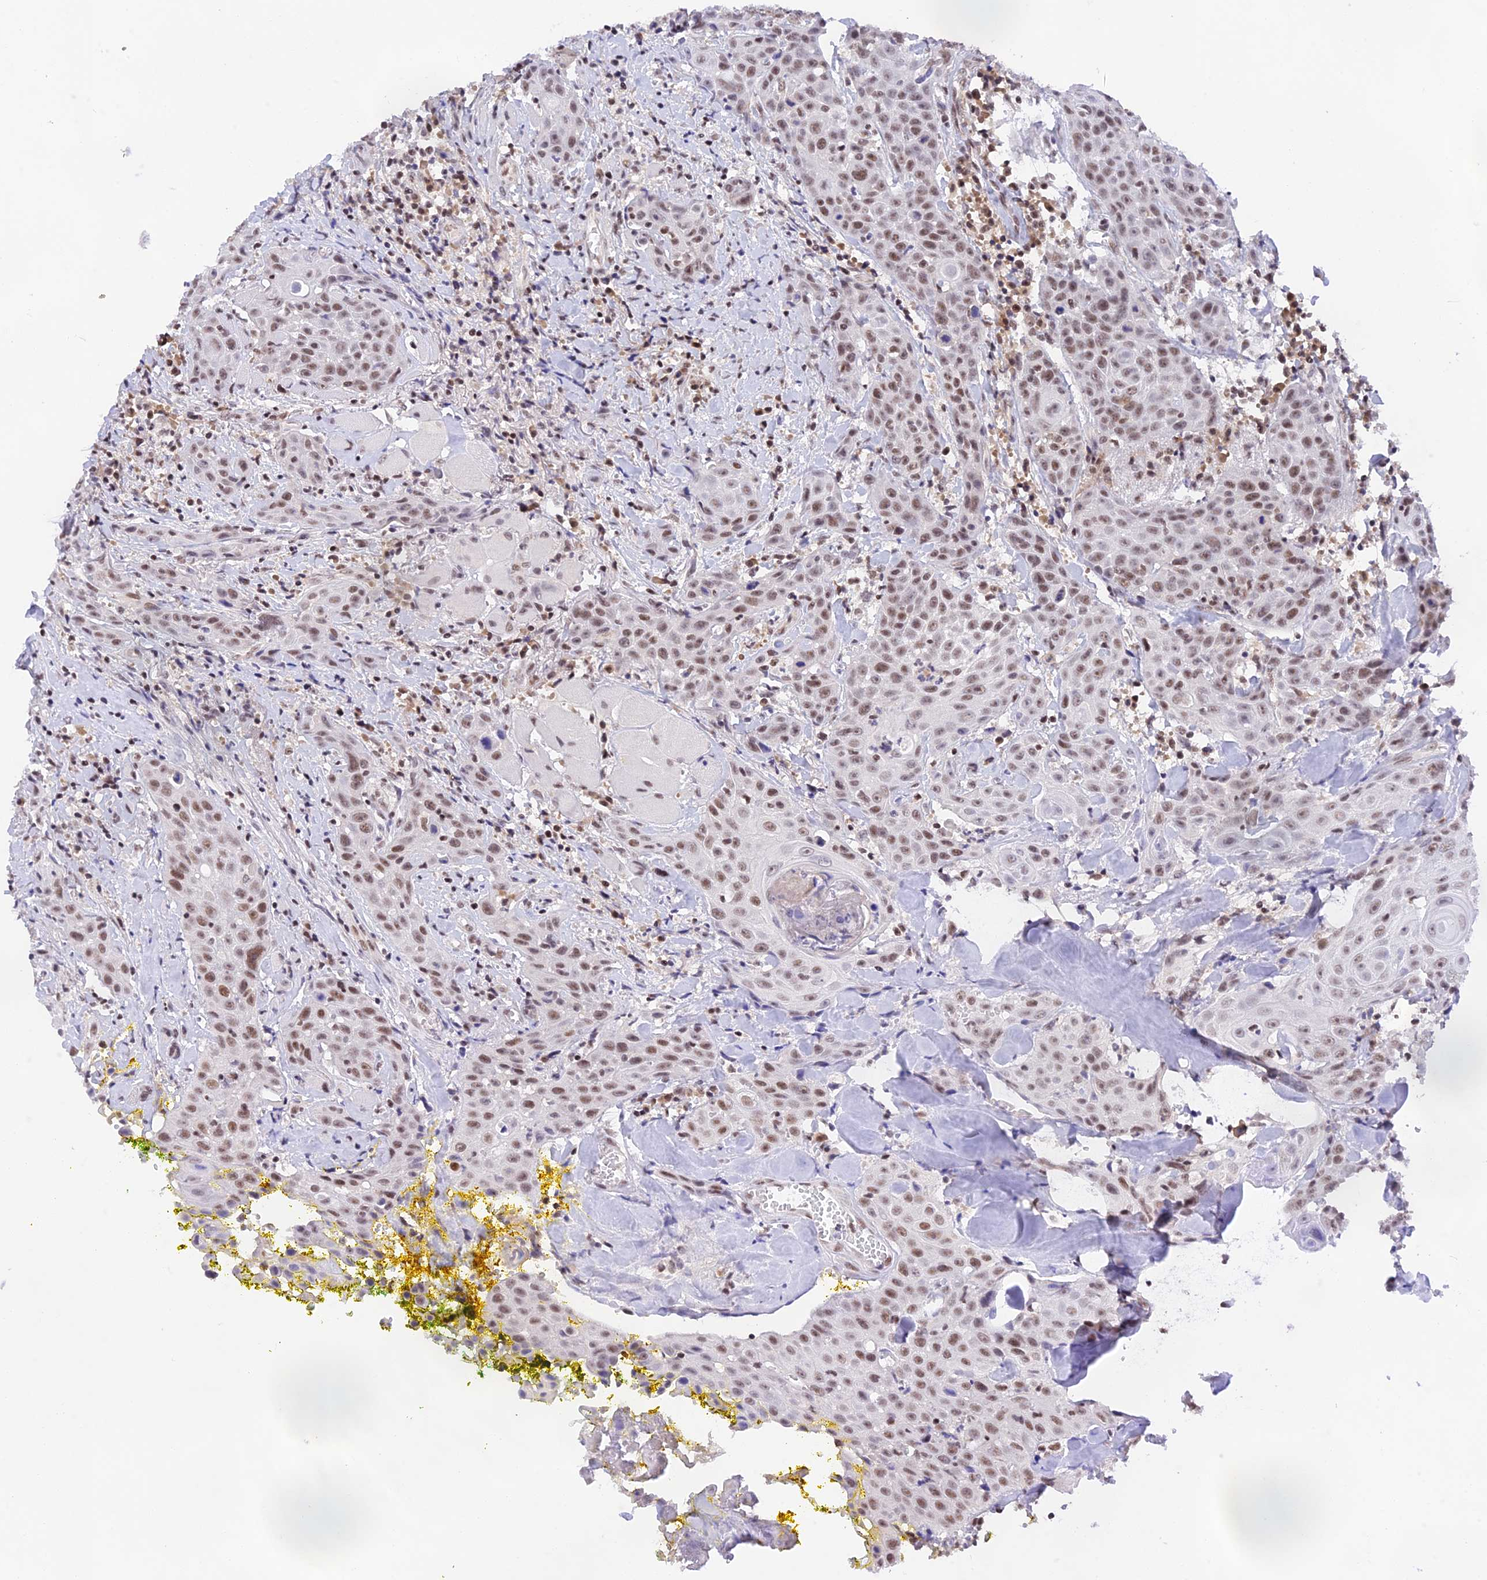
{"staining": {"intensity": "moderate", "quantity": ">75%", "location": "nuclear"}, "tissue": "head and neck cancer", "cell_type": "Tumor cells", "image_type": "cancer", "snomed": [{"axis": "morphology", "description": "Squamous cell carcinoma, NOS"}, {"axis": "topography", "description": "Oral tissue"}, {"axis": "topography", "description": "Head-Neck"}], "caption": "A medium amount of moderate nuclear positivity is identified in about >75% of tumor cells in head and neck squamous cell carcinoma tissue.", "gene": "THAP11", "patient": {"sex": "female", "age": 82}}